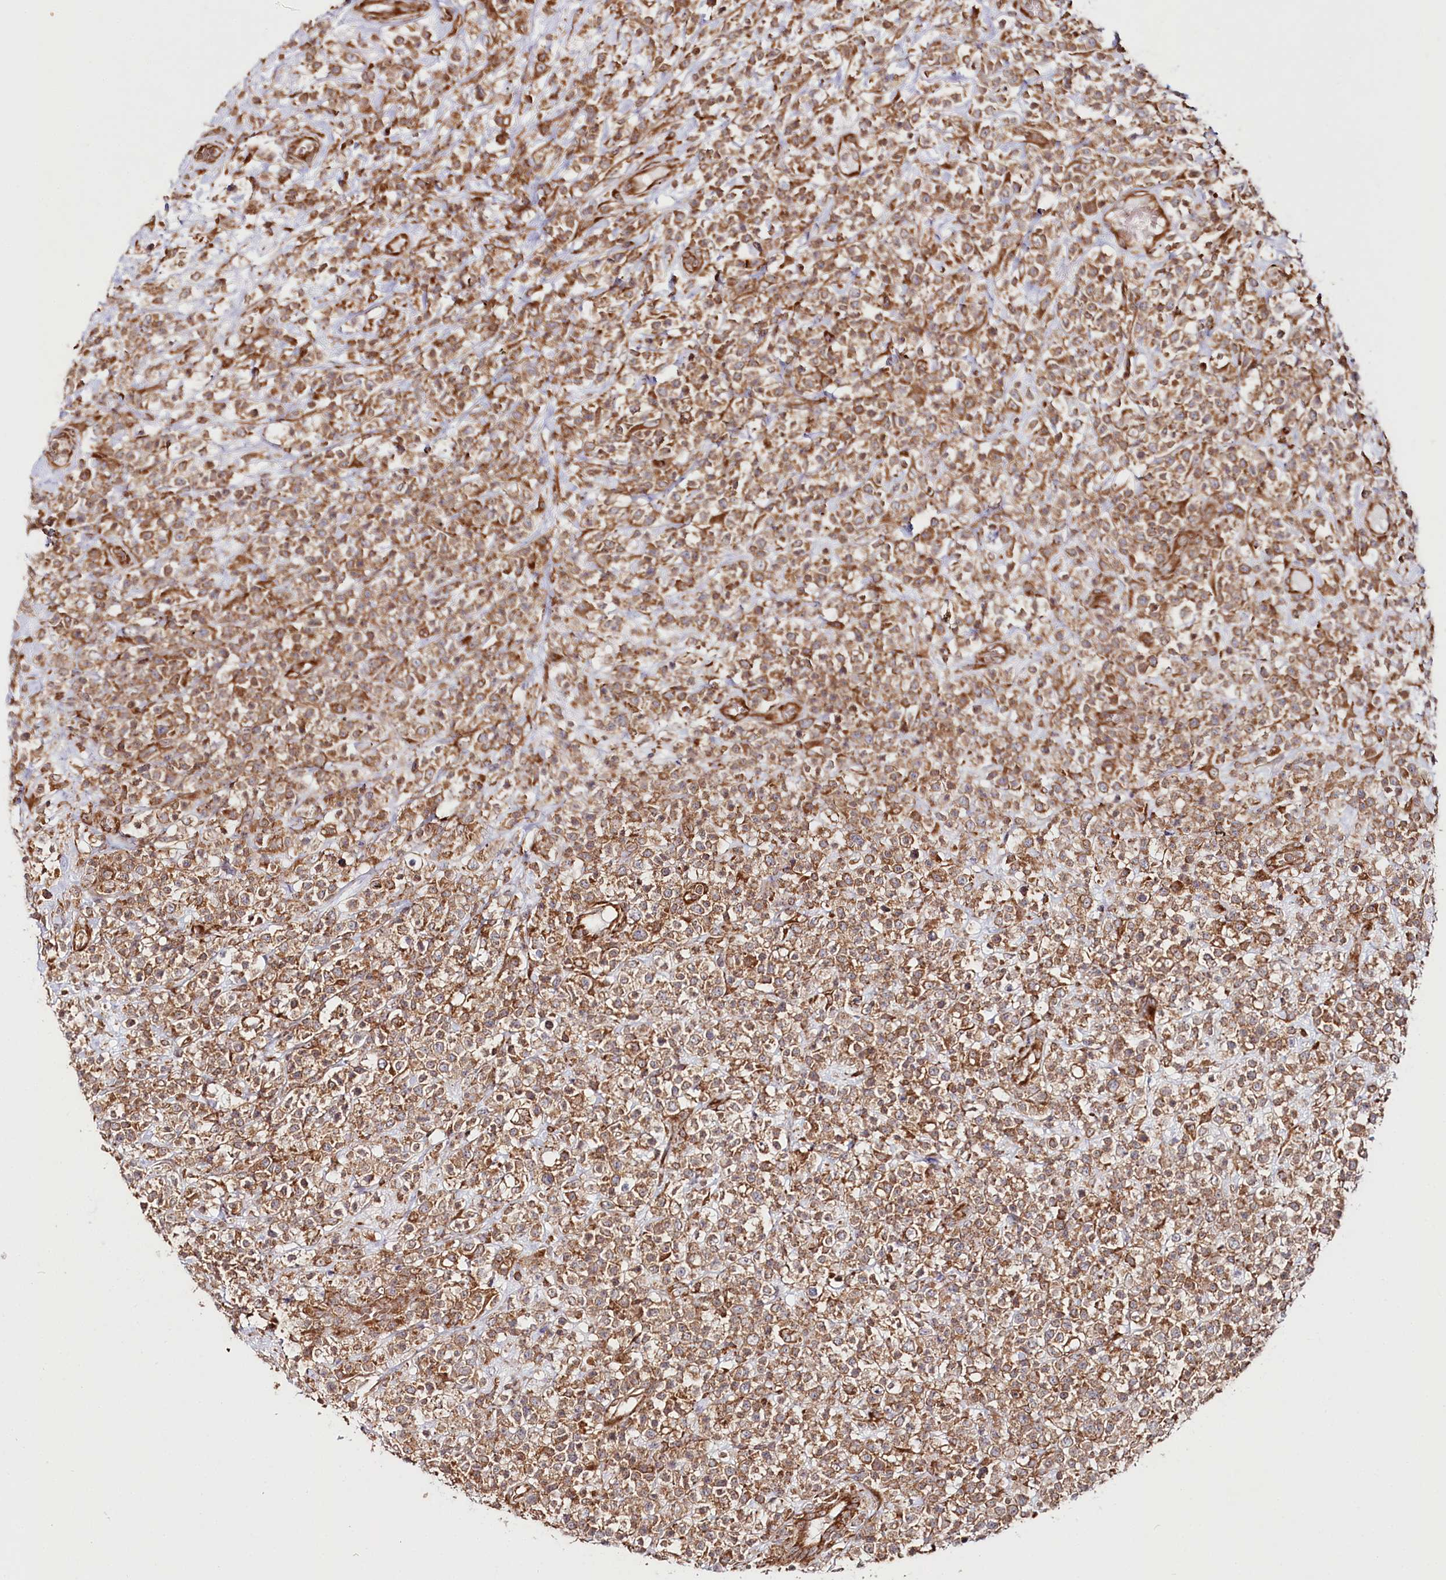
{"staining": {"intensity": "moderate", "quantity": ">75%", "location": "cytoplasmic/membranous"}, "tissue": "lymphoma", "cell_type": "Tumor cells", "image_type": "cancer", "snomed": [{"axis": "morphology", "description": "Malignant lymphoma, non-Hodgkin's type, High grade"}, {"axis": "topography", "description": "Colon"}], "caption": "Moderate cytoplasmic/membranous positivity is appreciated in approximately >75% of tumor cells in lymphoma.", "gene": "OTUD4", "patient": {"sex": "female", "age": 53}}